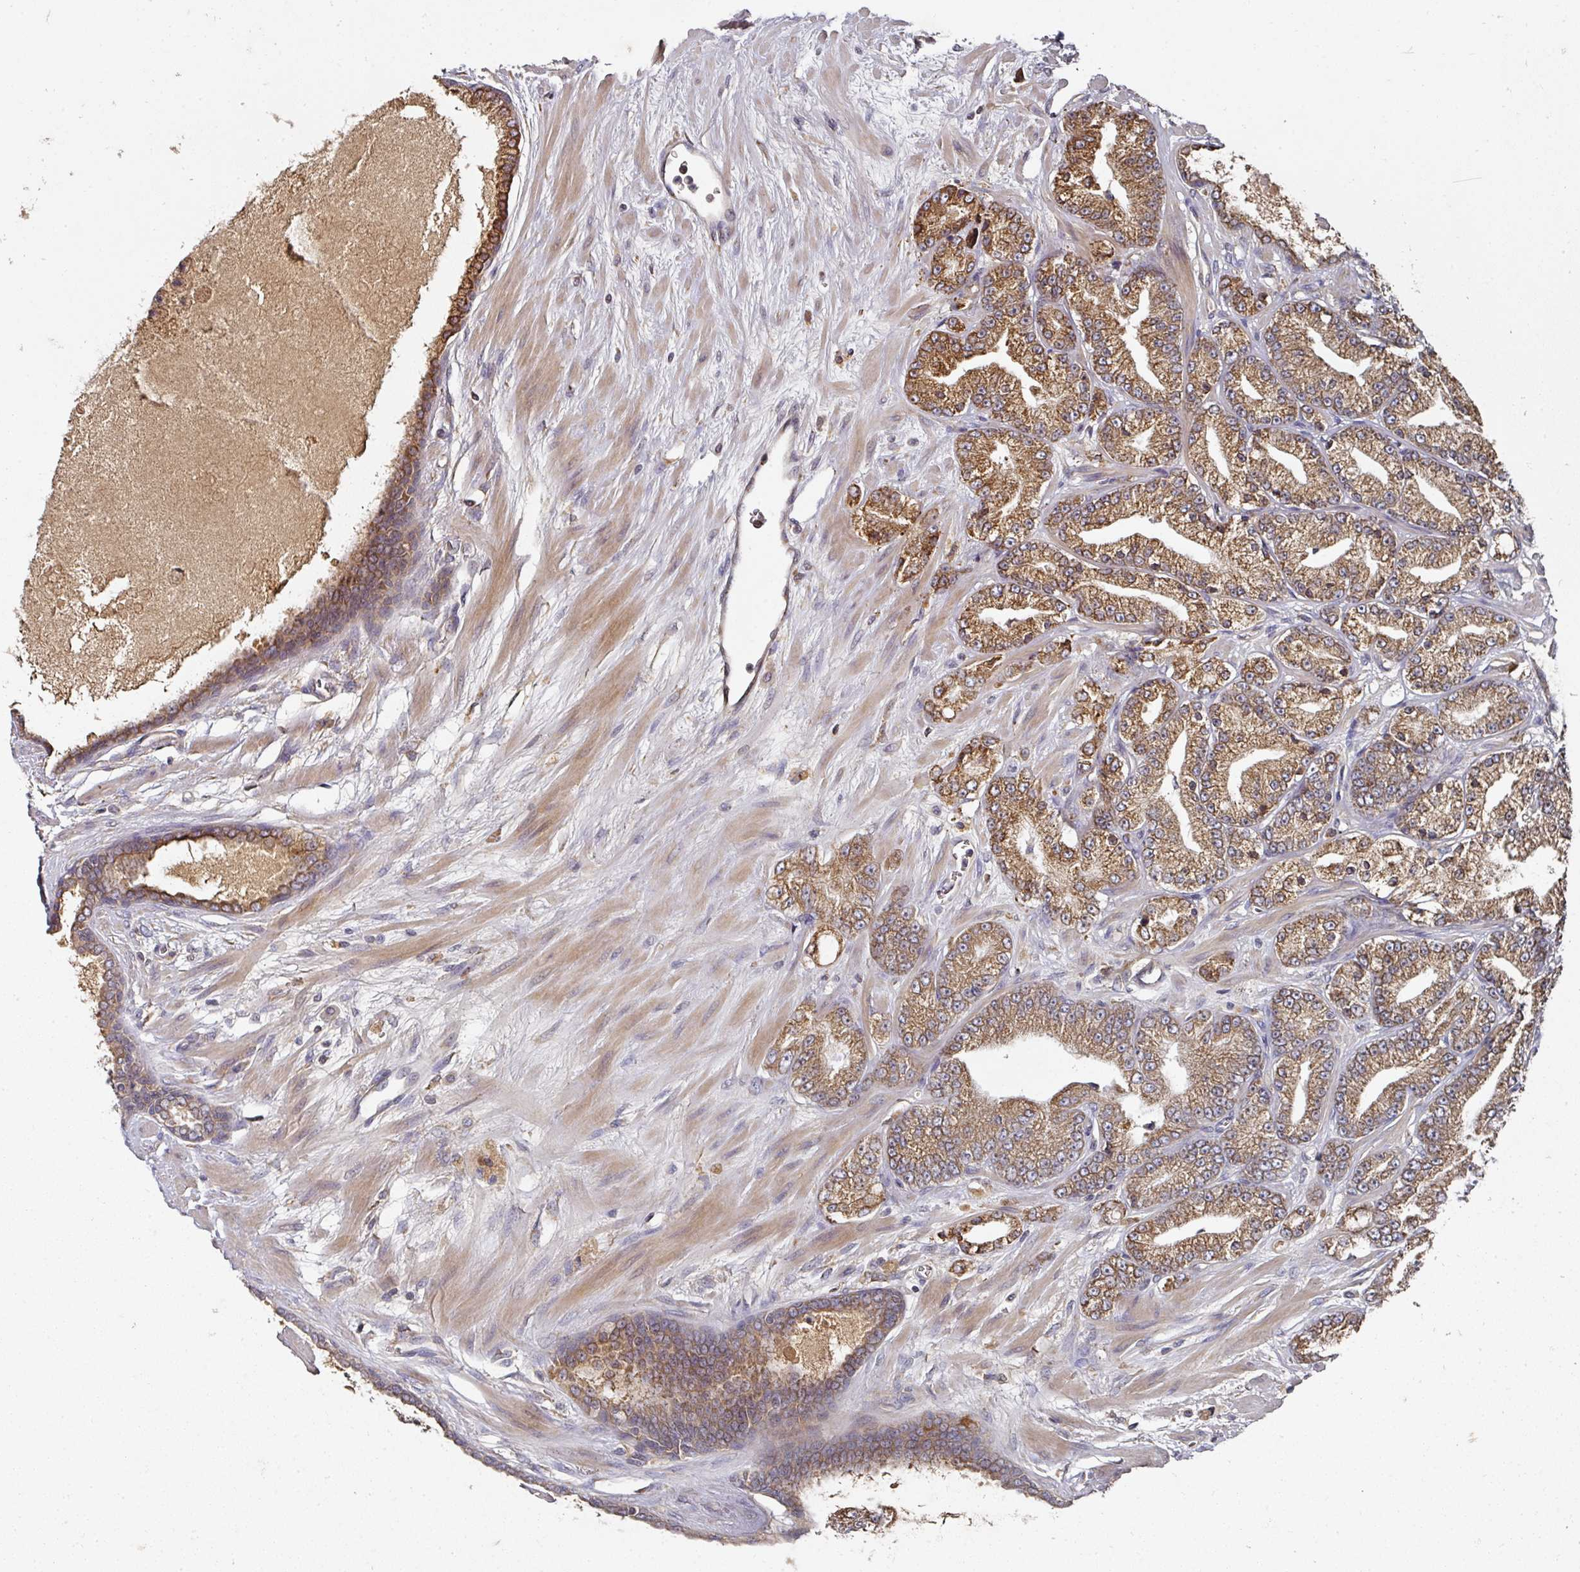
{"staining": {"intensity": "moderate", "quantity": ">75%", "location": "cytoplasmic/membranous"}, "tissue": "prostate cancer", "cell_type": "Tumor cells", "image_type": "cancer", "snomed": [{"axis": "morphology", "description": "Adenocarcinoma, High grade"}, {"axis": "topography", "description": "Prostate"}], "caption": "Protein analysis of prostate cancer tissue reveals moderate cytoplasmic/membranous positivity in approximately >75% of tumor cells.", "gene": "CEP95", "patient": {"sex": "male", "age": 68}}